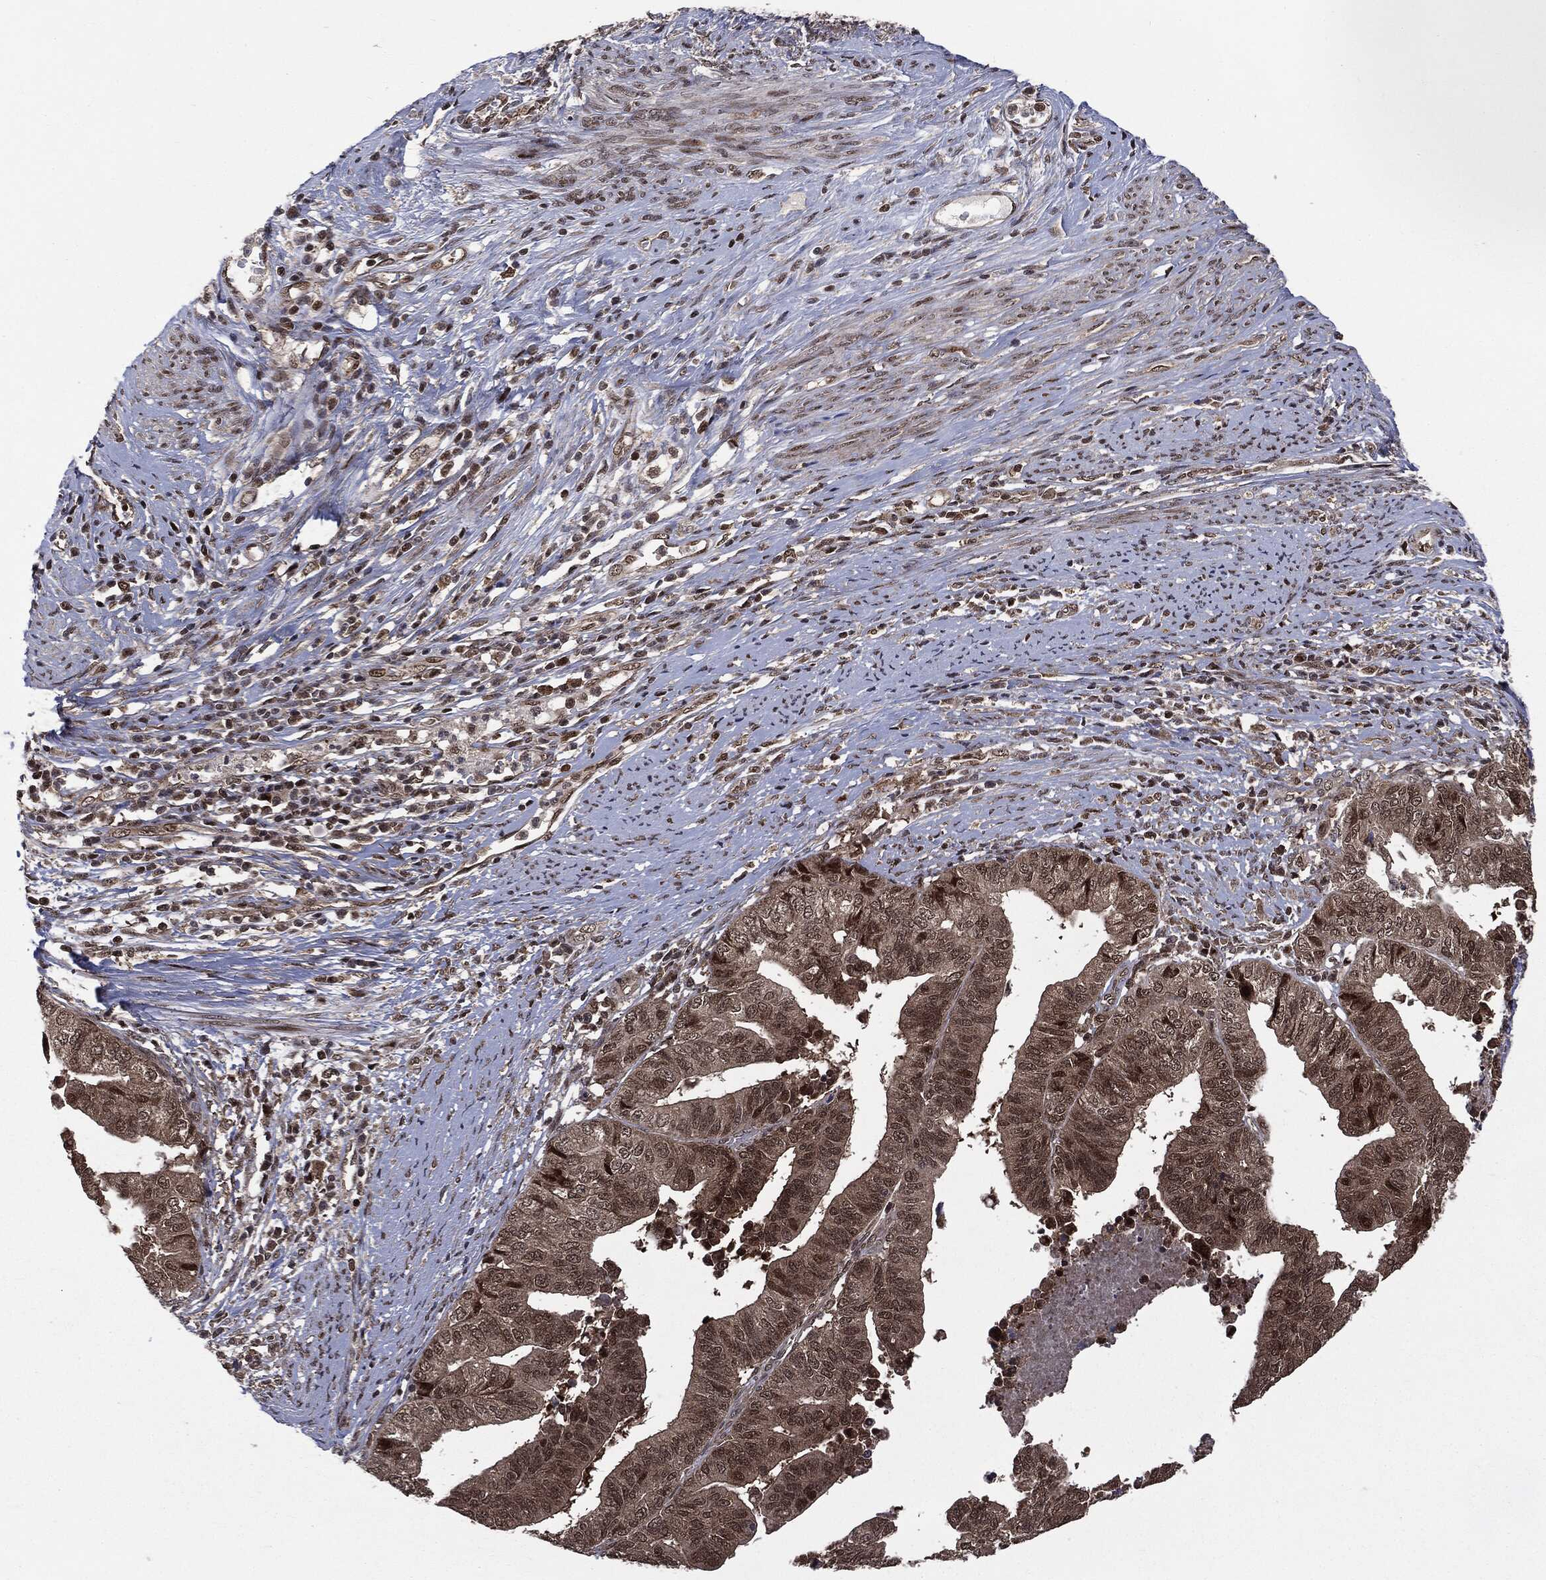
{"staining": {"intensity": "moderate", "quantity": "25%-75%", "location": "cytoplasmic/membranous,nuclear"}, "tissue": "endometrial cancer", "cell_type": "Tumor cells", "image_type": "cancer", "snomed": [{"axis": "morphology", "description": "Adenocarcinoma, NOS"}, {"axis": "topography", "description": "Endometrium"}], "caption": "Human endometrial adenocarcinoma stained with a protein marker shows moderate staining in tumor cells.", "gene": "PTPA", "patient": {"sex": "female", "age": 65}}